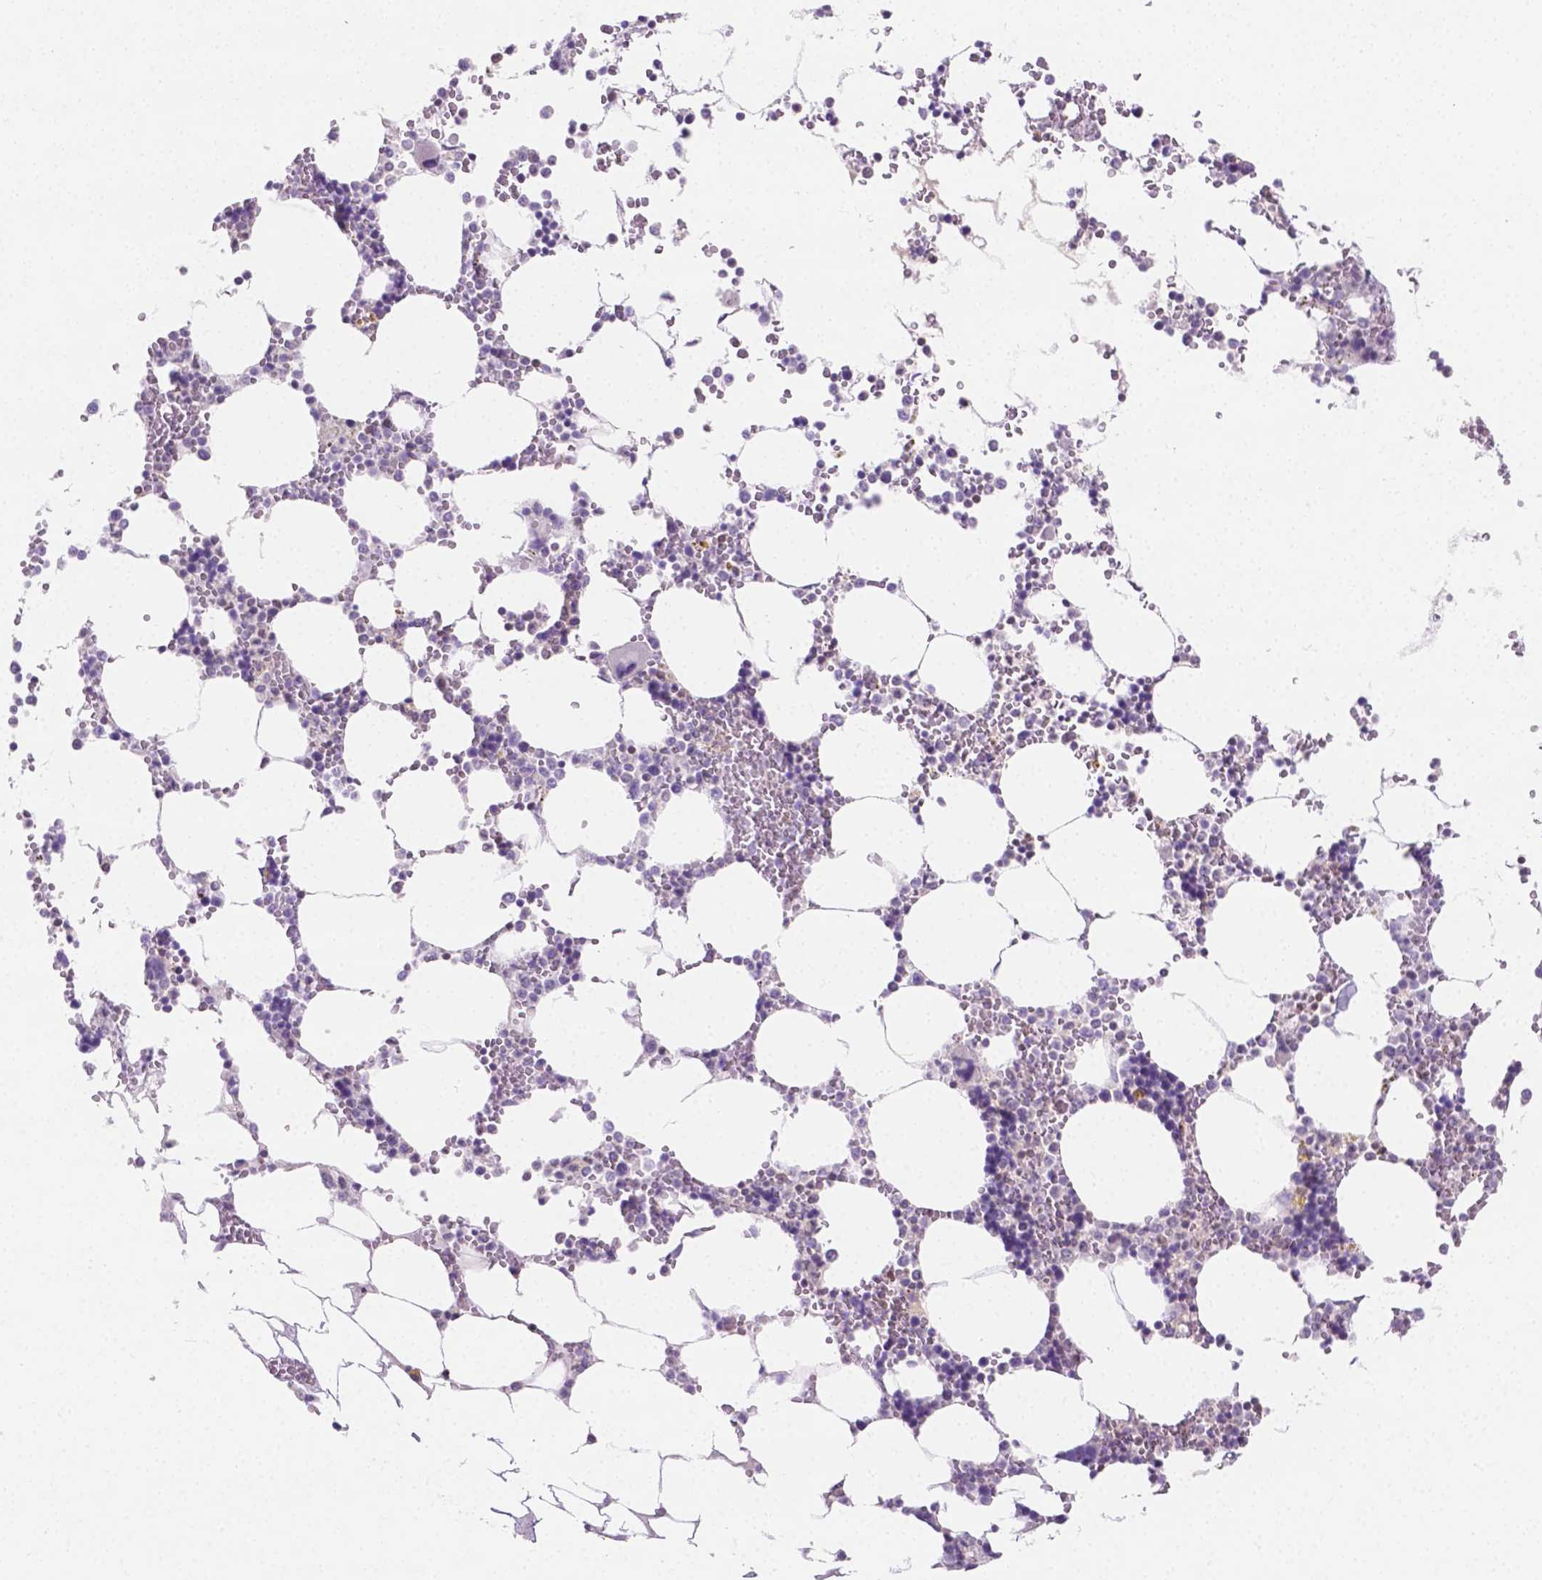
{"staining": {"intensity": "negative", "quantity": "none", "location": "none"}, "tissue": "bone marrow", "cell_type": "Hematopoietic cells", "image_type": "normal", "snomed": [{"axis": "morphology", "description": "Normal tissue, NOS"}, {"axis": "topography", "description": "Bone marrow"}], "caption": "Hematopoietic cells show no significant protein positivity in normal bone marrow. (Immunohistochemistry, brightfield microscopy, high magnification).", "gene": "SGTB", "patient": {"sex": "male", "age": 64}}